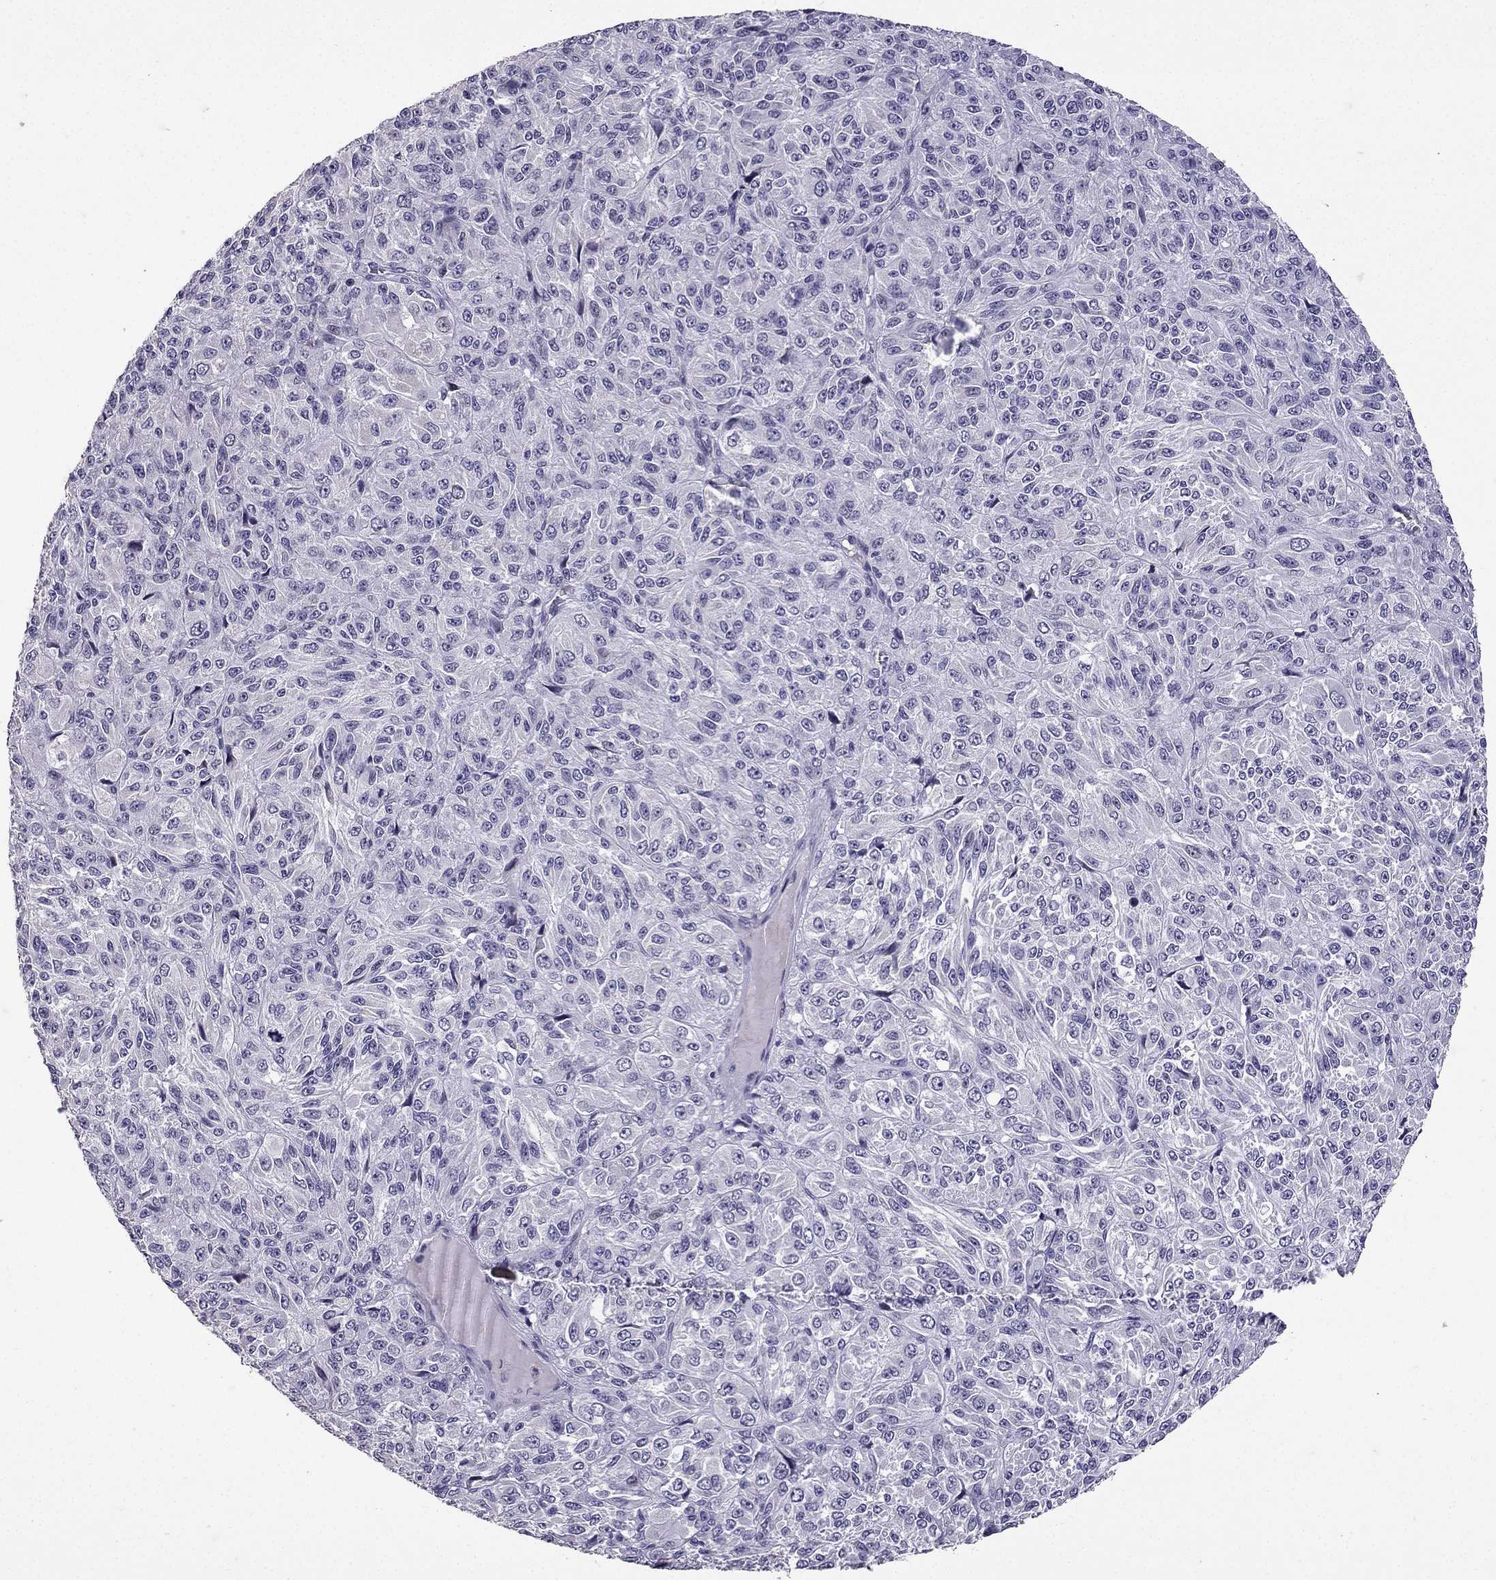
{"staining": {"intensity": "negative", "quantity": "none", "location": "none"}, "tissue": "melanoma", "cell_type": "Tumor cells", "image_type": "cancer", "snomed": [{"axis": "morphology", "description": "Malignant melanoma, Metastatic site"}, {"axis": "topography", "description": "Brain"}], "caption": "Tumor cells are negative for brown protein staining in malignant melanoma (metastatic site).", "gene": "TTN", "patient": {"sex": "female", "age": 56}}